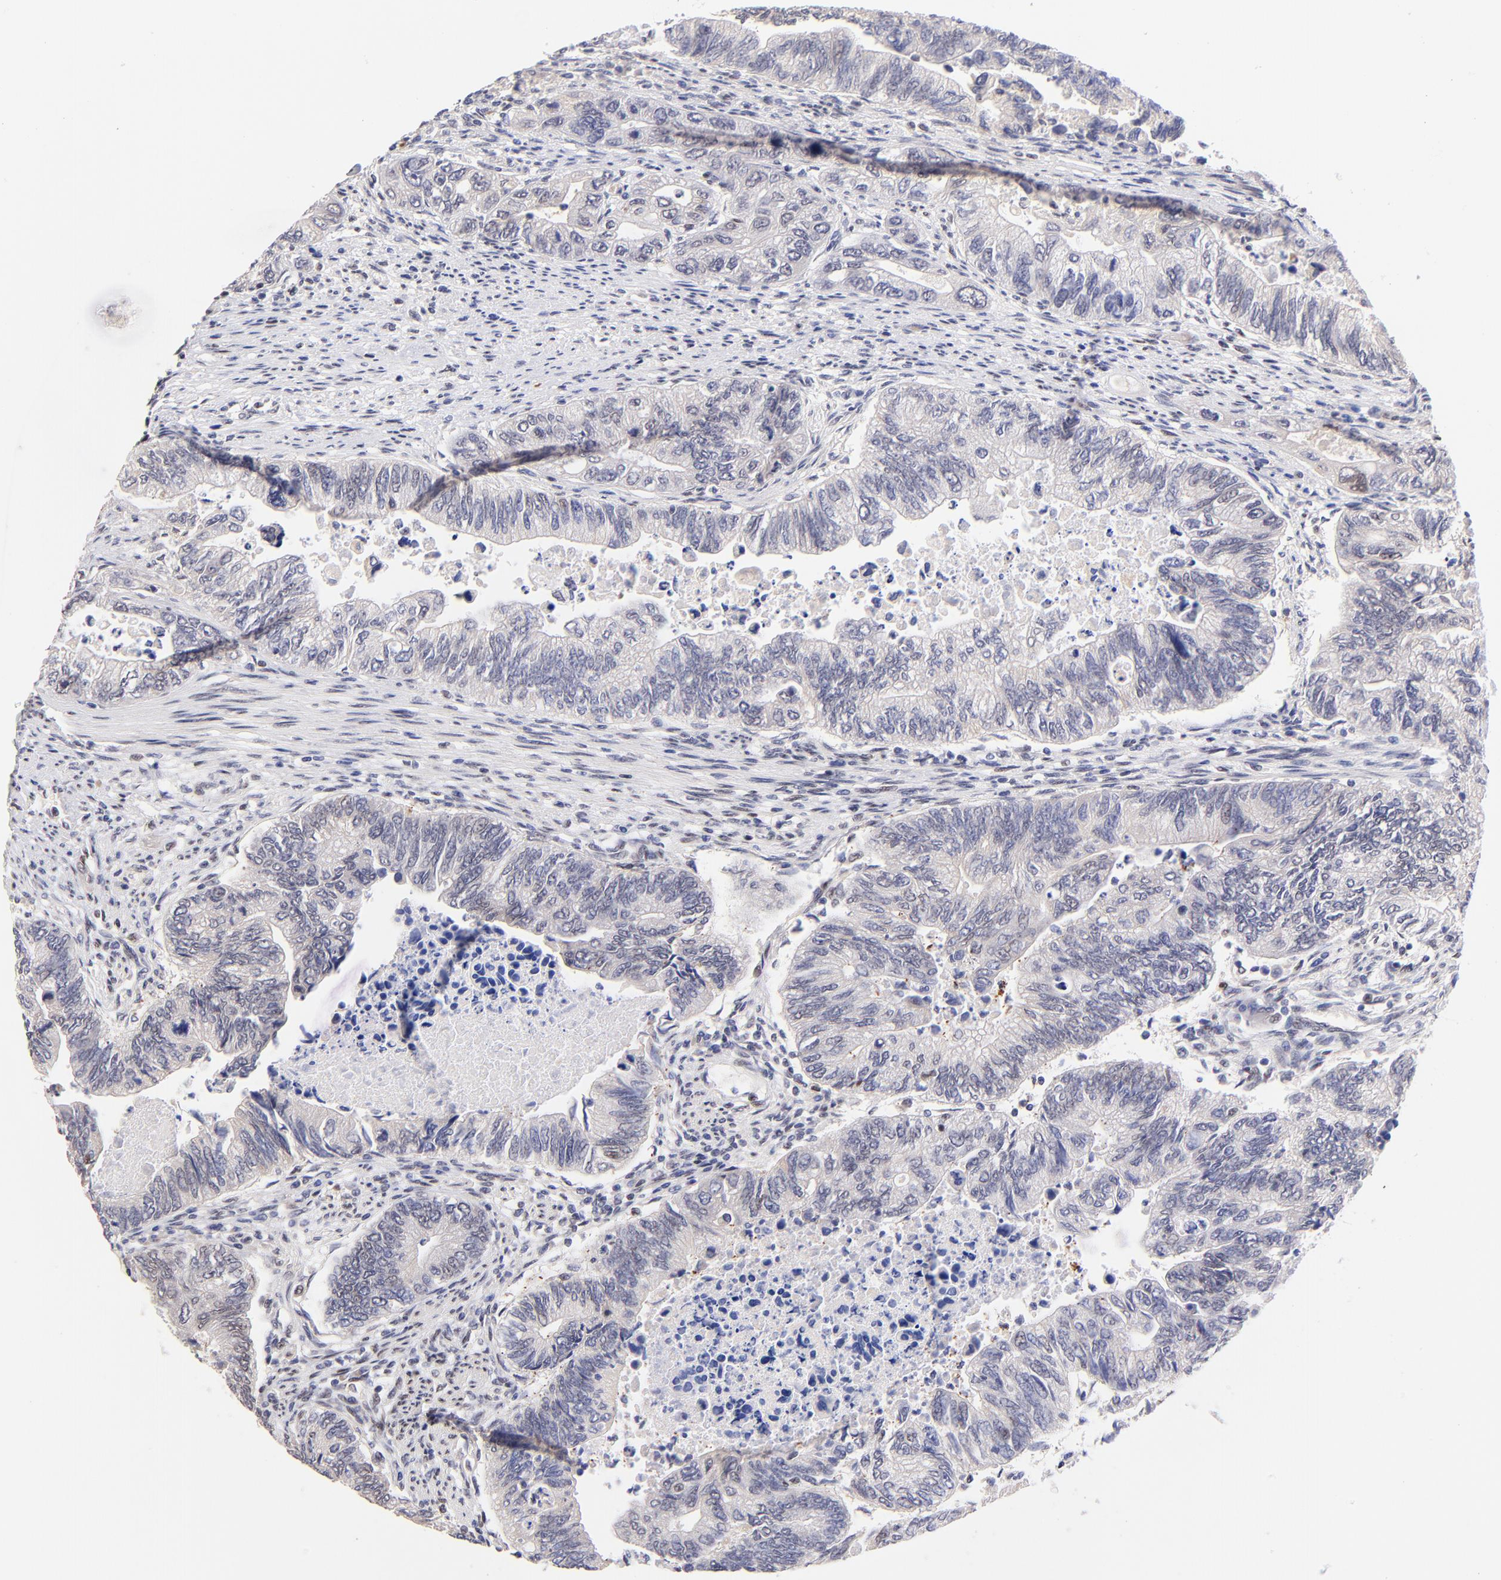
{"staining": {"intensity": "negative", "quantity": "none", "location": "none"}, "tissue": "colorectal cancer", "cell_type": "Tumor cells", "image_type": "cancer", "snomed": [{"axis": "morphology", "description": "Adenocarcinoma, NOS"}, {"axis": "topography", "description": "Colon"}], "caption": "Histopathology image shows no protein expression in tumor cells of adenocarcinoma (colorectal) tissue.", "gene": "MIDEAS", "patient": {"sex": "female", "age": 11}}